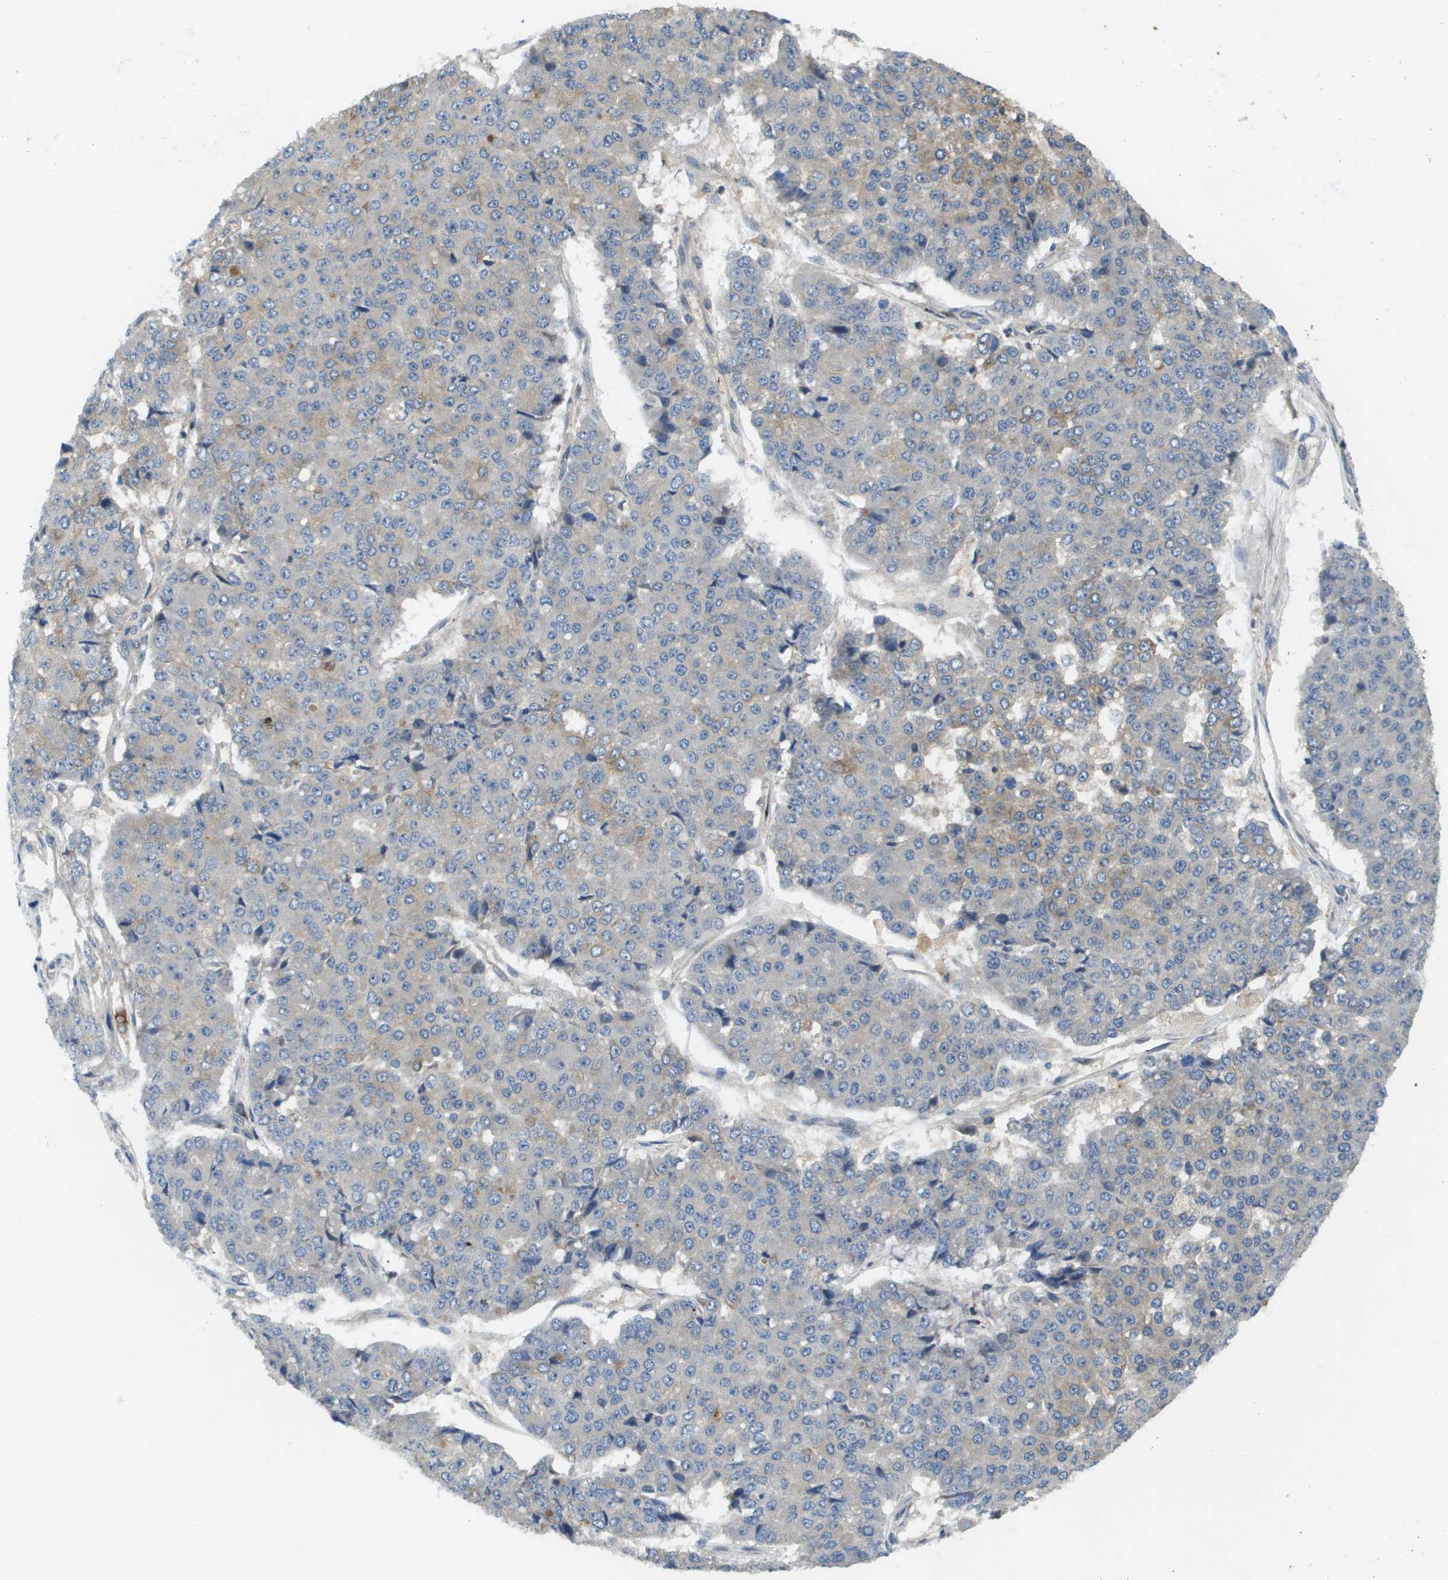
{"staining": {"intensity": "negative", "quantity": "none", "location": "none"}, "tissue": "pancreatic cancer", "cell_type": "Tumor cells", "image_type": "cancer", "snomed": [{"axis": "morphology", "description": "Adenocarcinoma, NOS"}, {"axis": "topography", "description": "Pancreas"}], "caption": "An IHC micrograph of adenocarcinoma (pancreatic) is shown. There is no staining in tumor cells of adenocarcinoma (pancreatic).", "gene": "KRT23", "patient": {"sex": "male", "age": 50}}